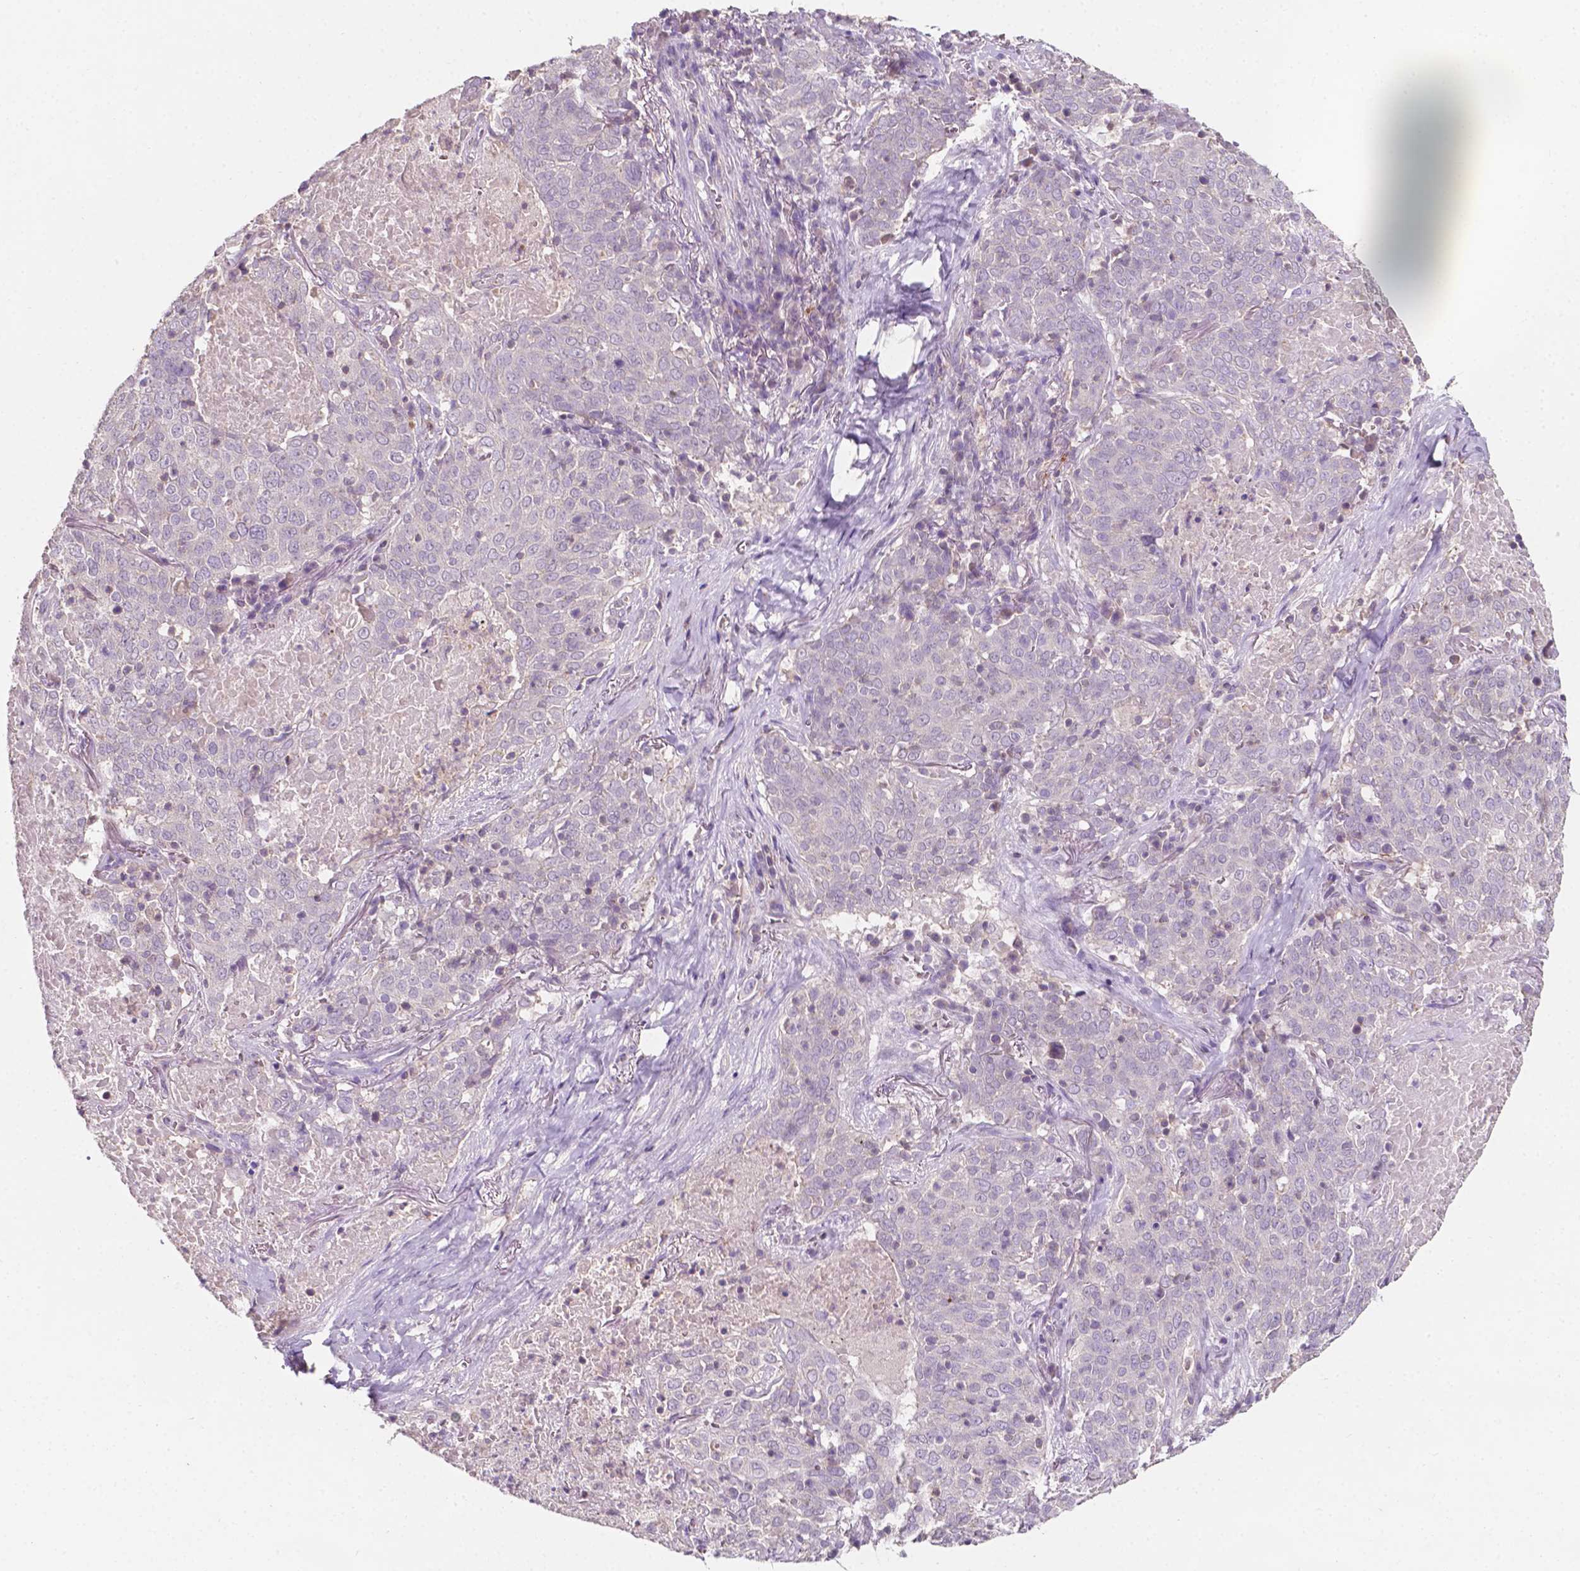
{"staining": {"intensity": "negative", "quantity": "none", "location": "none"}, "tissue": "lung cancer", "cell_type": "Tumor cells", "image_type": "cancer", "snomed": [{"axis": "morphology", "description": "Squamous cell carcinoma, NOS"}, {"axis": "topography", "description": "Lung"}], "caption": "This is an immunohistochemistry (IHC) photomicrograph of human lung cancer. There is no positivity in tumor cells.", "gene": "EGFR", "patient": {"sex": "male", "age": 82}}